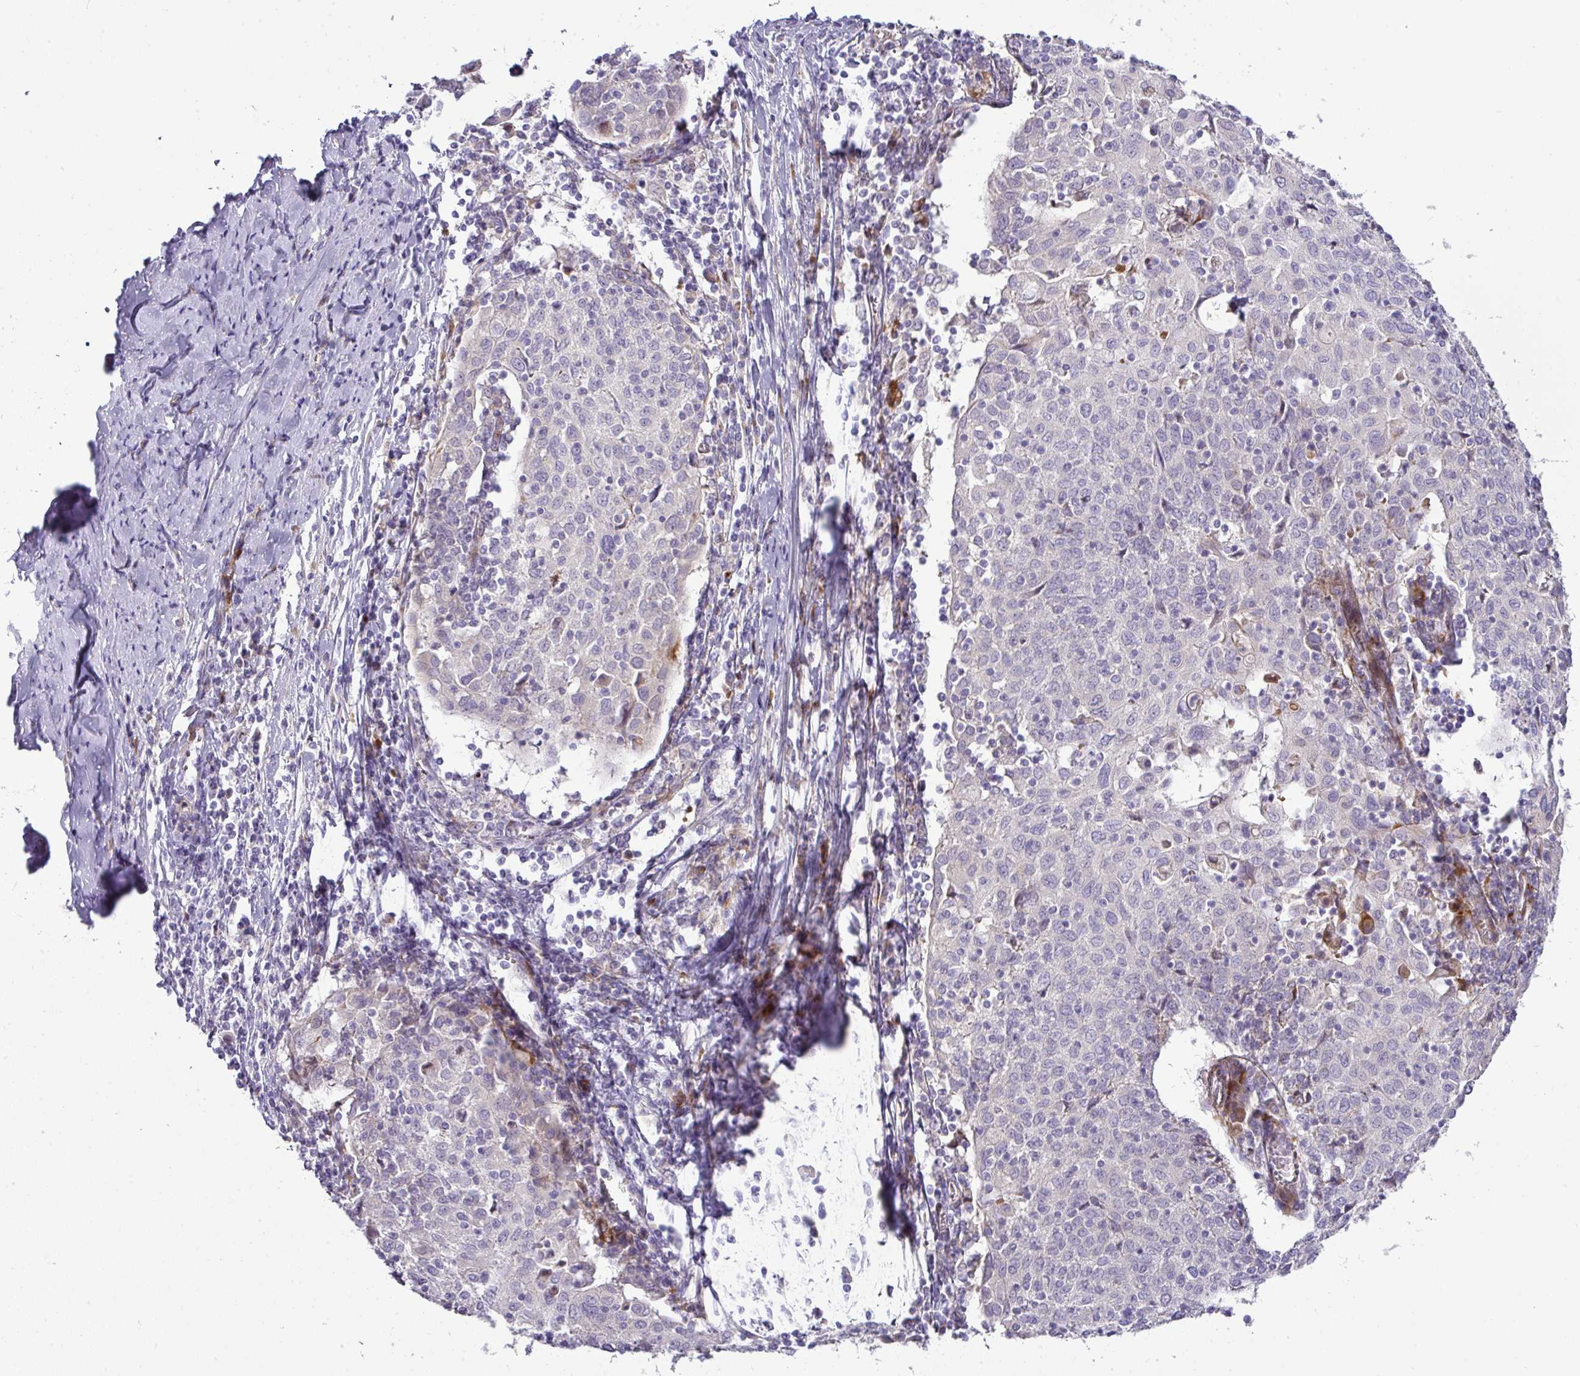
{"staining": {"intensity": "negative", "quantity": "none", "location": "none"}, "tissue": "cervical cancer", "cell_type": "Tumor cells", "image_type": "cancer", "snomed": [{"axis": "morphology", "description": "Squamous cell carcinoma, NOS"}, {"axis": "topography", "description": "Cervix"}], "caption": "This is an immunohistochemistry photomicrograph of human squamous cell carcinoma (cervical). There is no positivity in tumor cells.", "gene": "ATP6V1F", "patient": {"sex": "female", "age": 52}}